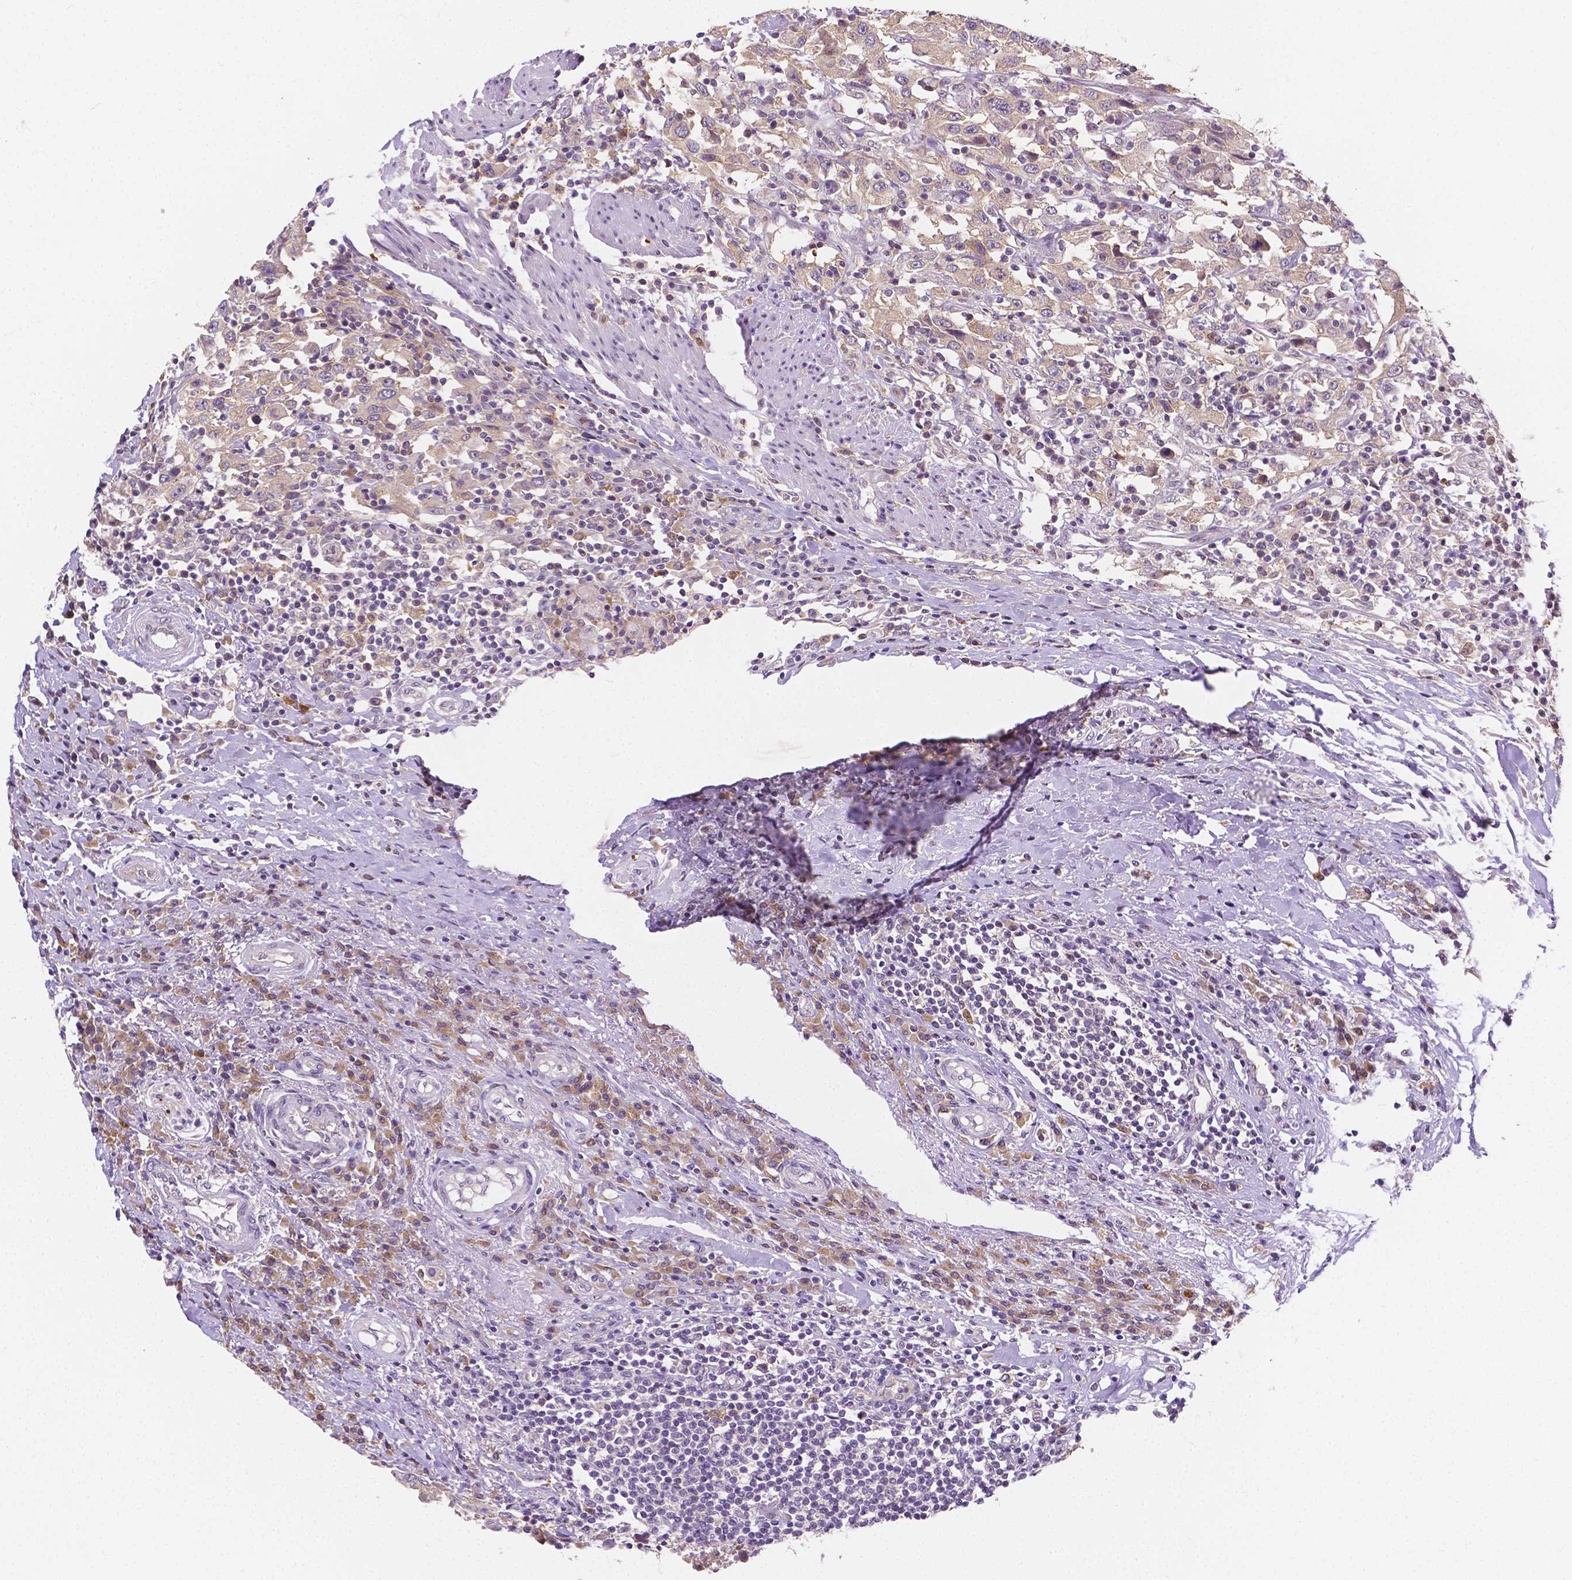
{"staining": {"intensity": "negative", "quantity": "none", "location": "none"}, "tissue": "urothelial cancer", "cell_type": "Tumor cells", "image_type": "cancer", "snomed": [{"axis": "morphology", "description": "Urothelial carcinoma, High grade"}, {"axis": "topography", "description": "Urinary bladder"}], "caption": "Immunohistochemical staining of urothelial cancer demonstrates no significant expression in tumor cells.", "gene": "ZNRD2", "patient": {"sex": "male", "age": 61}}